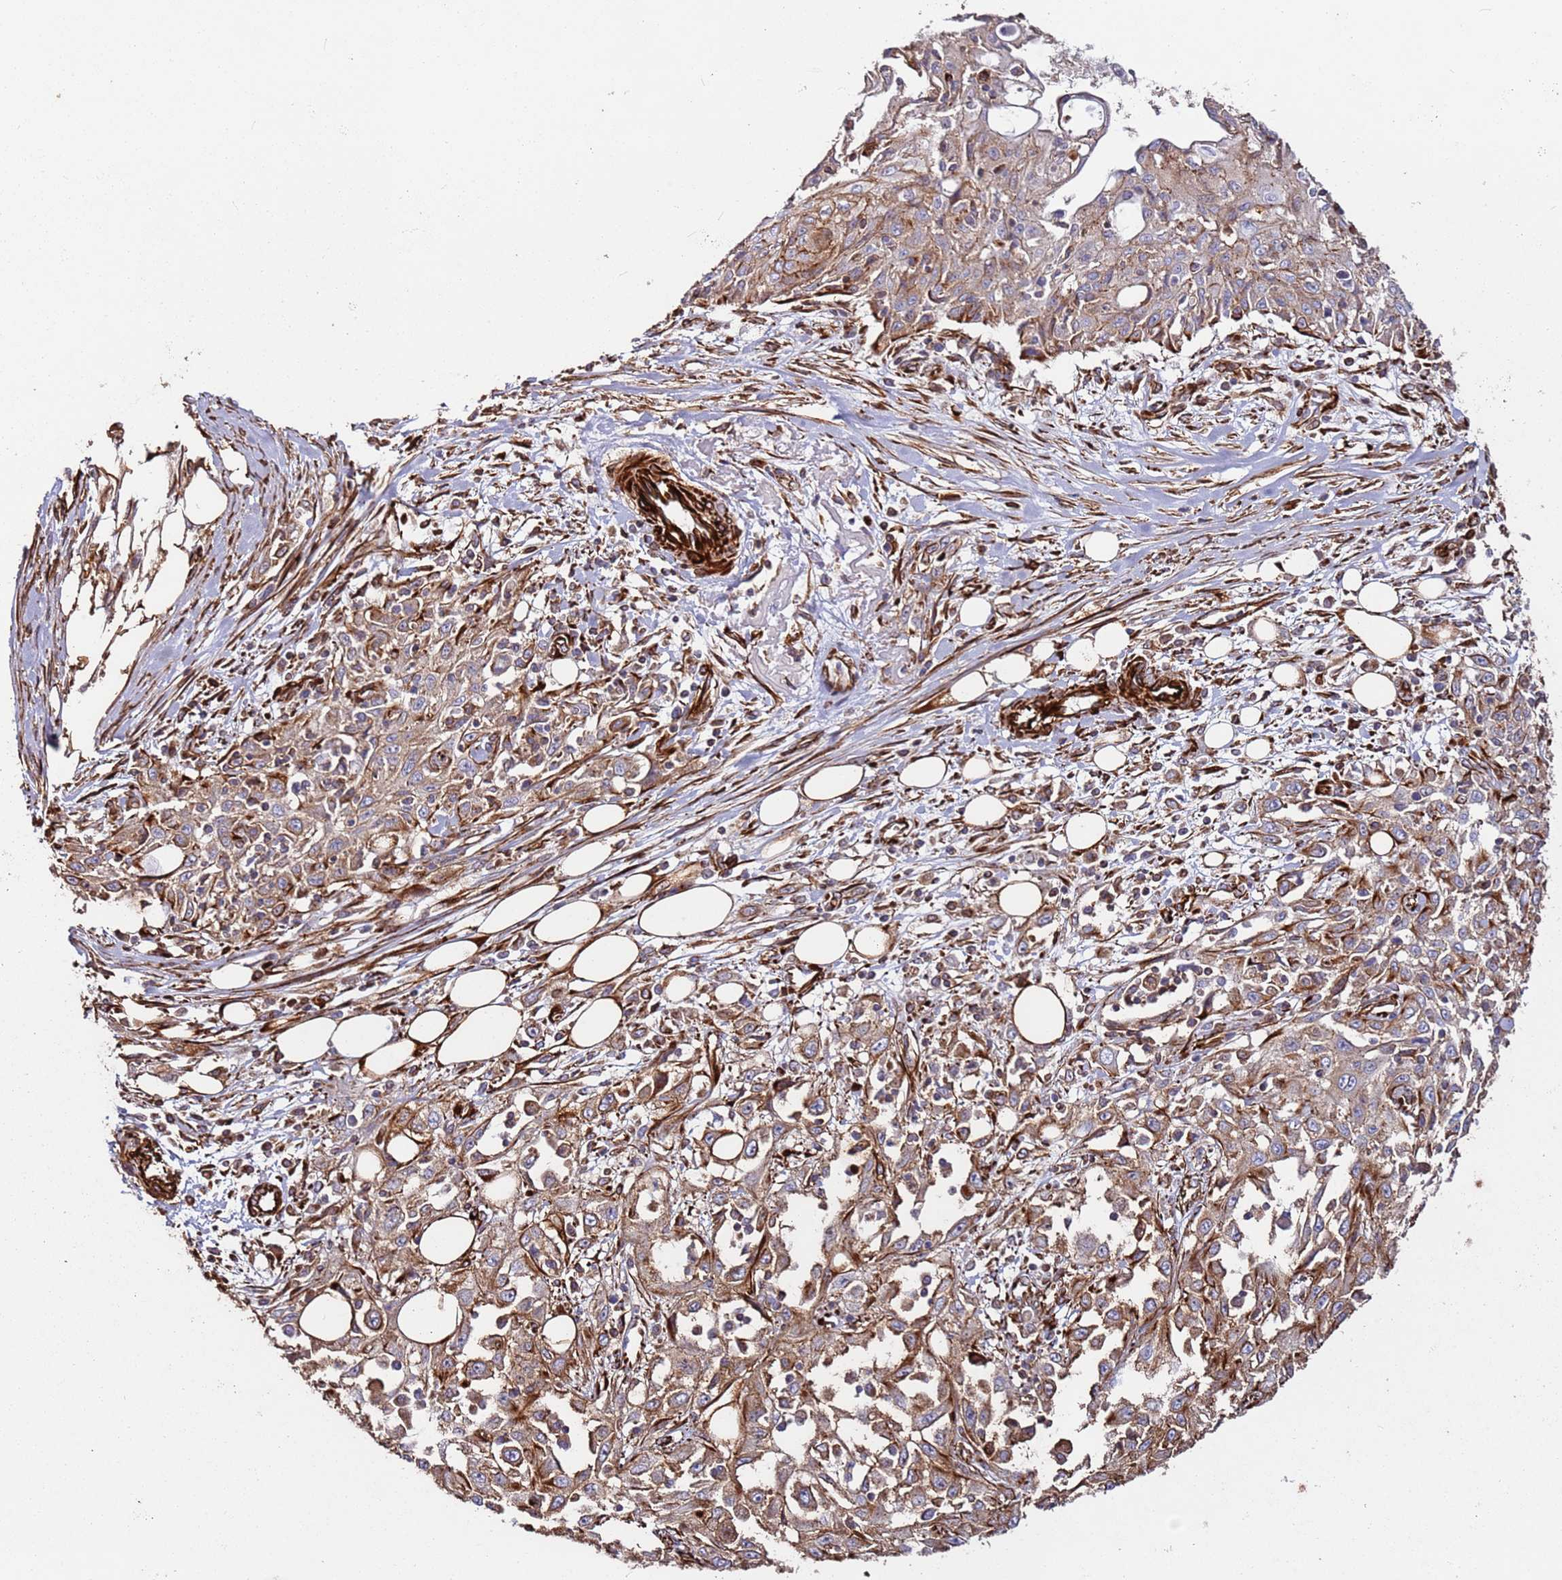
{"staining": {"intensity": "moderate", "quantity": ">75%", "location": "cytoplasmic/membranous"}, "tissue": "skin cancer", "cell_type": "Tumor cells", "image_type": "cancer", "snomed": [{"axis": "morphology", "description": "Squamous cell carcinoma, NOS"}, {"axis": "morphology", "description": "Squamous cell carcinoma, metastatic, NOS"}, {"axis": "topography", "description": "Skin"}, {"axis": "topography", "description": "Lymph node"}], "caption": "There is medium levels of moderate cytoplasmic/membranous positivity in tumor cells of skin cancer (metastatic squamous cell carcinoma), as demonstrated by immunohistochemical staining (brown color).", "gene": "MRGPRE", "patient": {"sex": "male", "age": 75}}